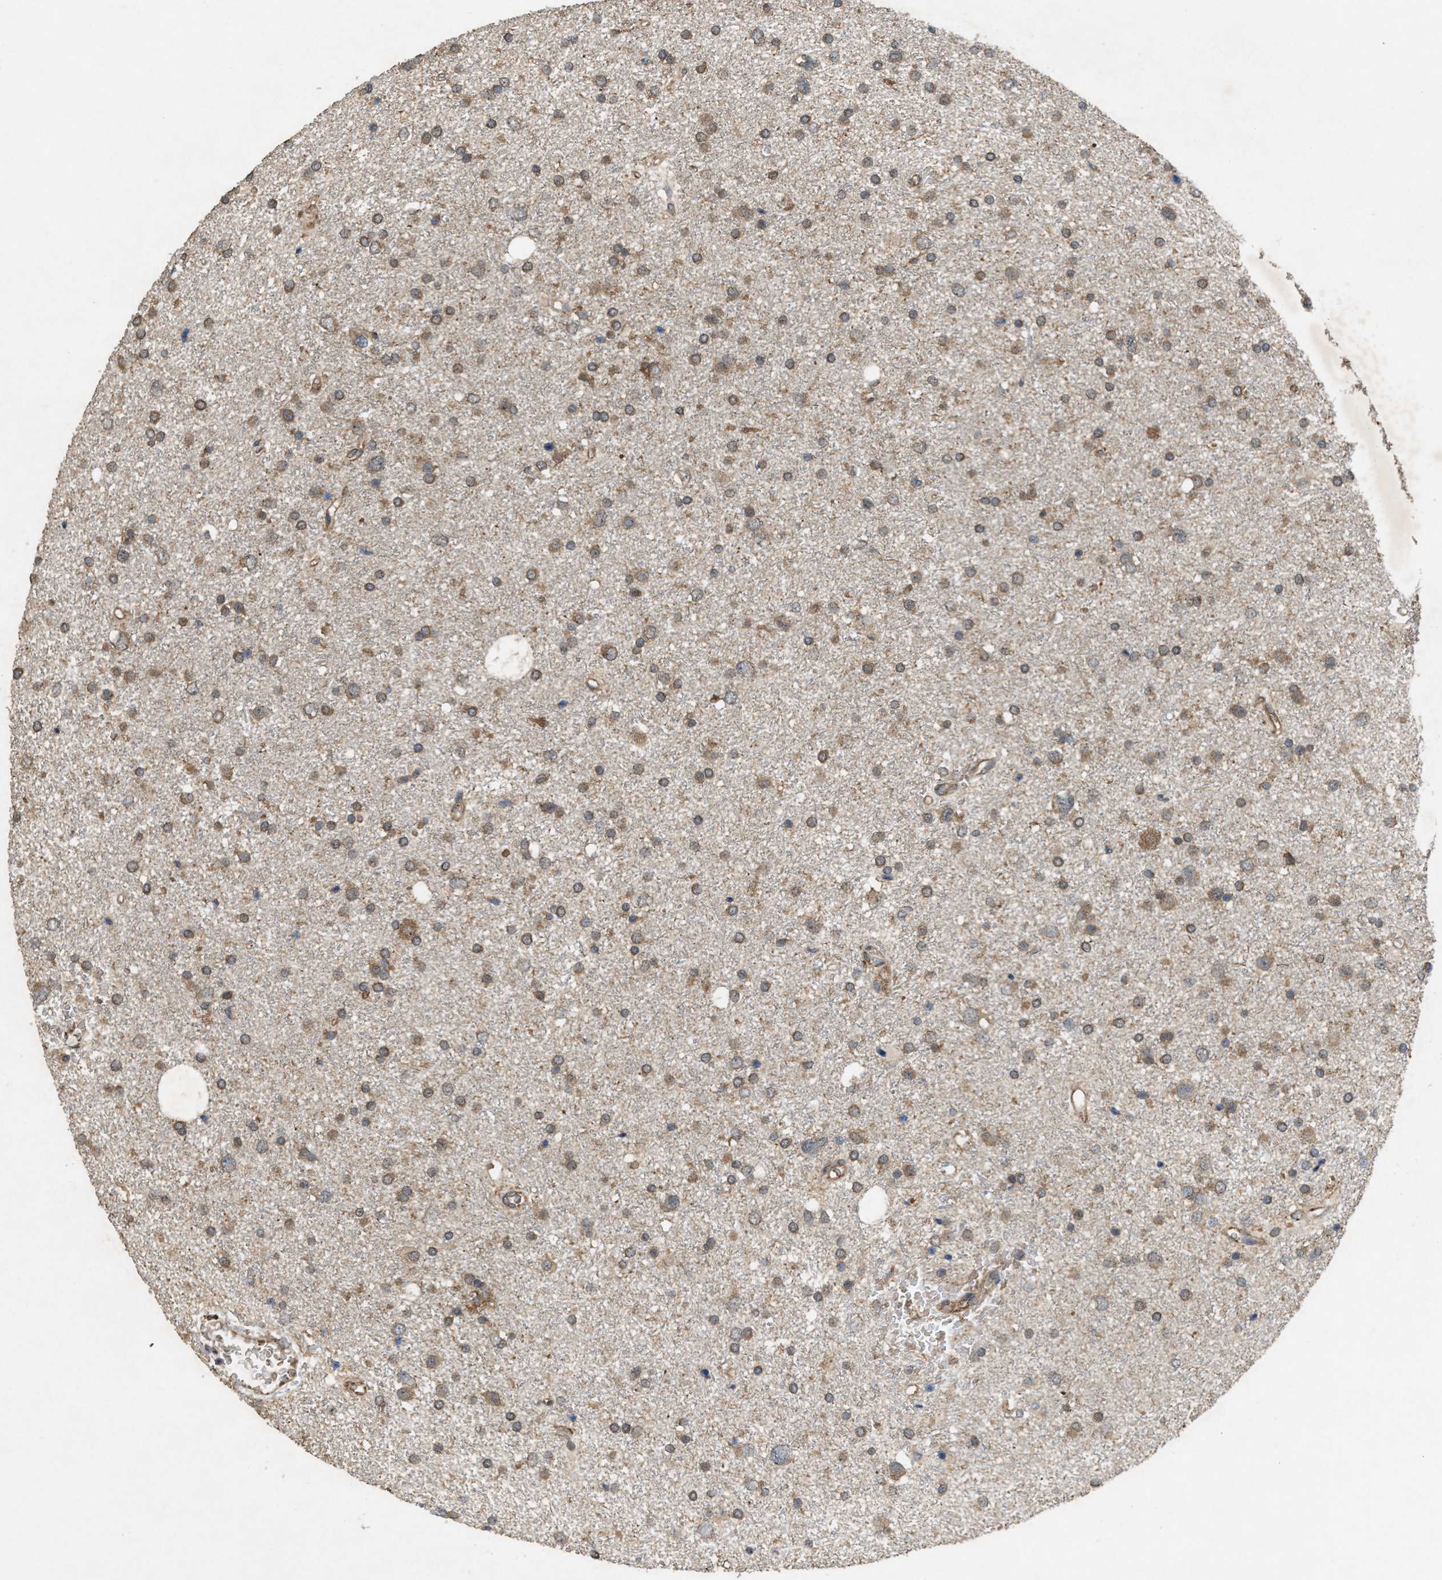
{"staining": {"intensity": "moderate", "quantity": ">75%", "location": "cytoplasmic/membranous"}, "tissue": "glioma", "cell_type": "Tumor cells", "image_type": "cancer", "snomed": [{"axis": "morphology", "description": "Glioma, malignant, Low grade"}, {"axis": "topography", "description": "Brain"}], "caption": "DAB immunohistochemical staining of human malignant glioma (low-grade) exhibits moderate cytoplasmic/membranous protein expression in about >75% of tumor cells.", "gene": "ARHGEF5", "patient": {"sex": "female", "age": 37}}